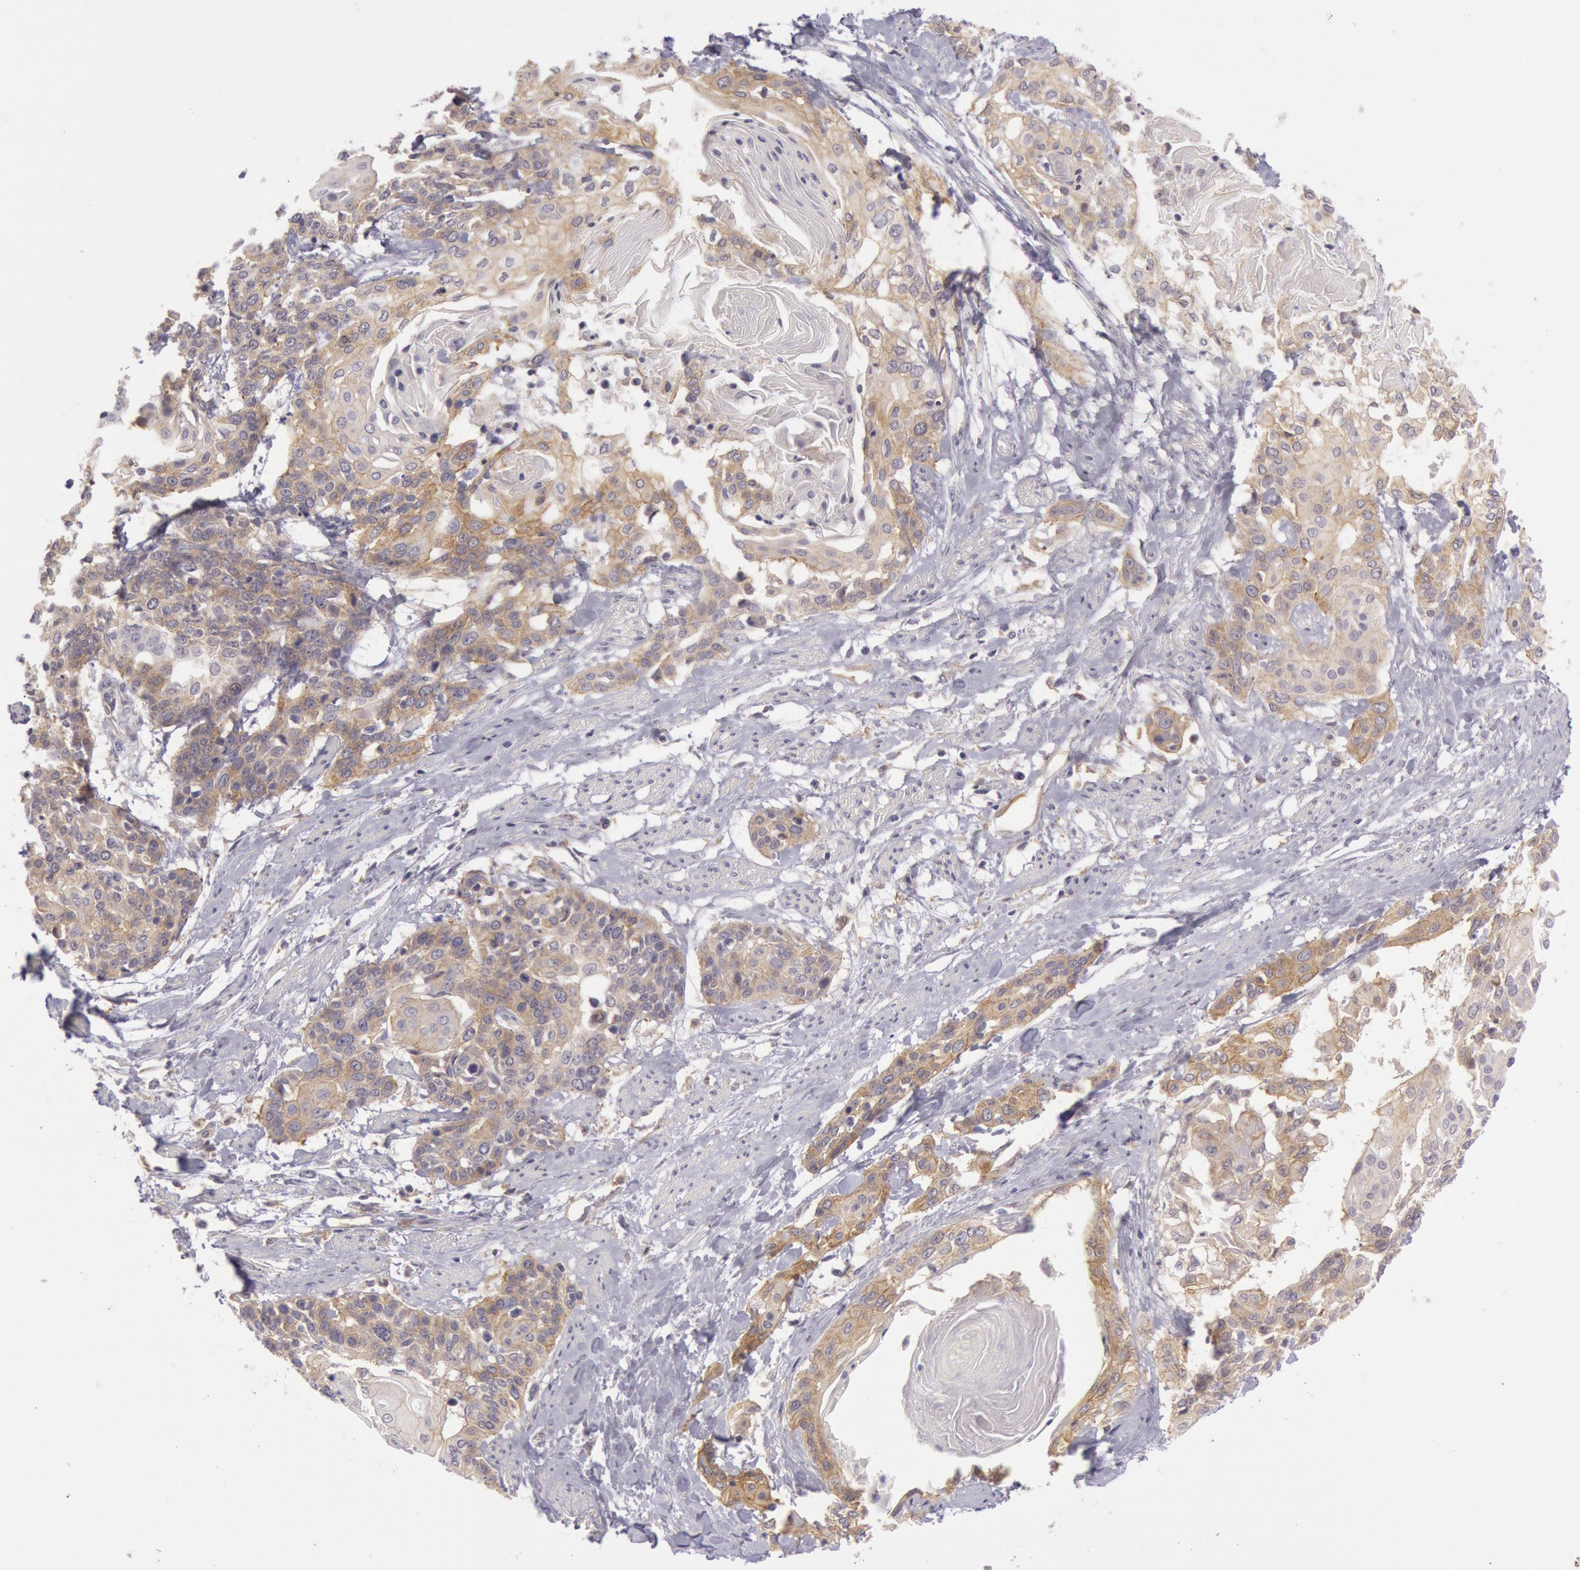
{"staining": {"intensity": "weak", "quantity": ">75%", "location": "cytoplasmic/membranous"}, "tissue": "cervical cancer", "cell_type": "Tumor cells", "image_type": "cancer", "snomed": [{"axis": "morphology", "description": "Squamous cell carcinoma, NOS"}, {"axis": "topography", "description": "Cervix"}], "caption": "The histopathology image displays staining of cervical cancer (squamous cell carcinoma), revealing weak cytoplasmic/membranous protein positivity (brown color) within tumor cells.", "gene": "MYO5A", "patient": {"sex": "female", "age": 57}}